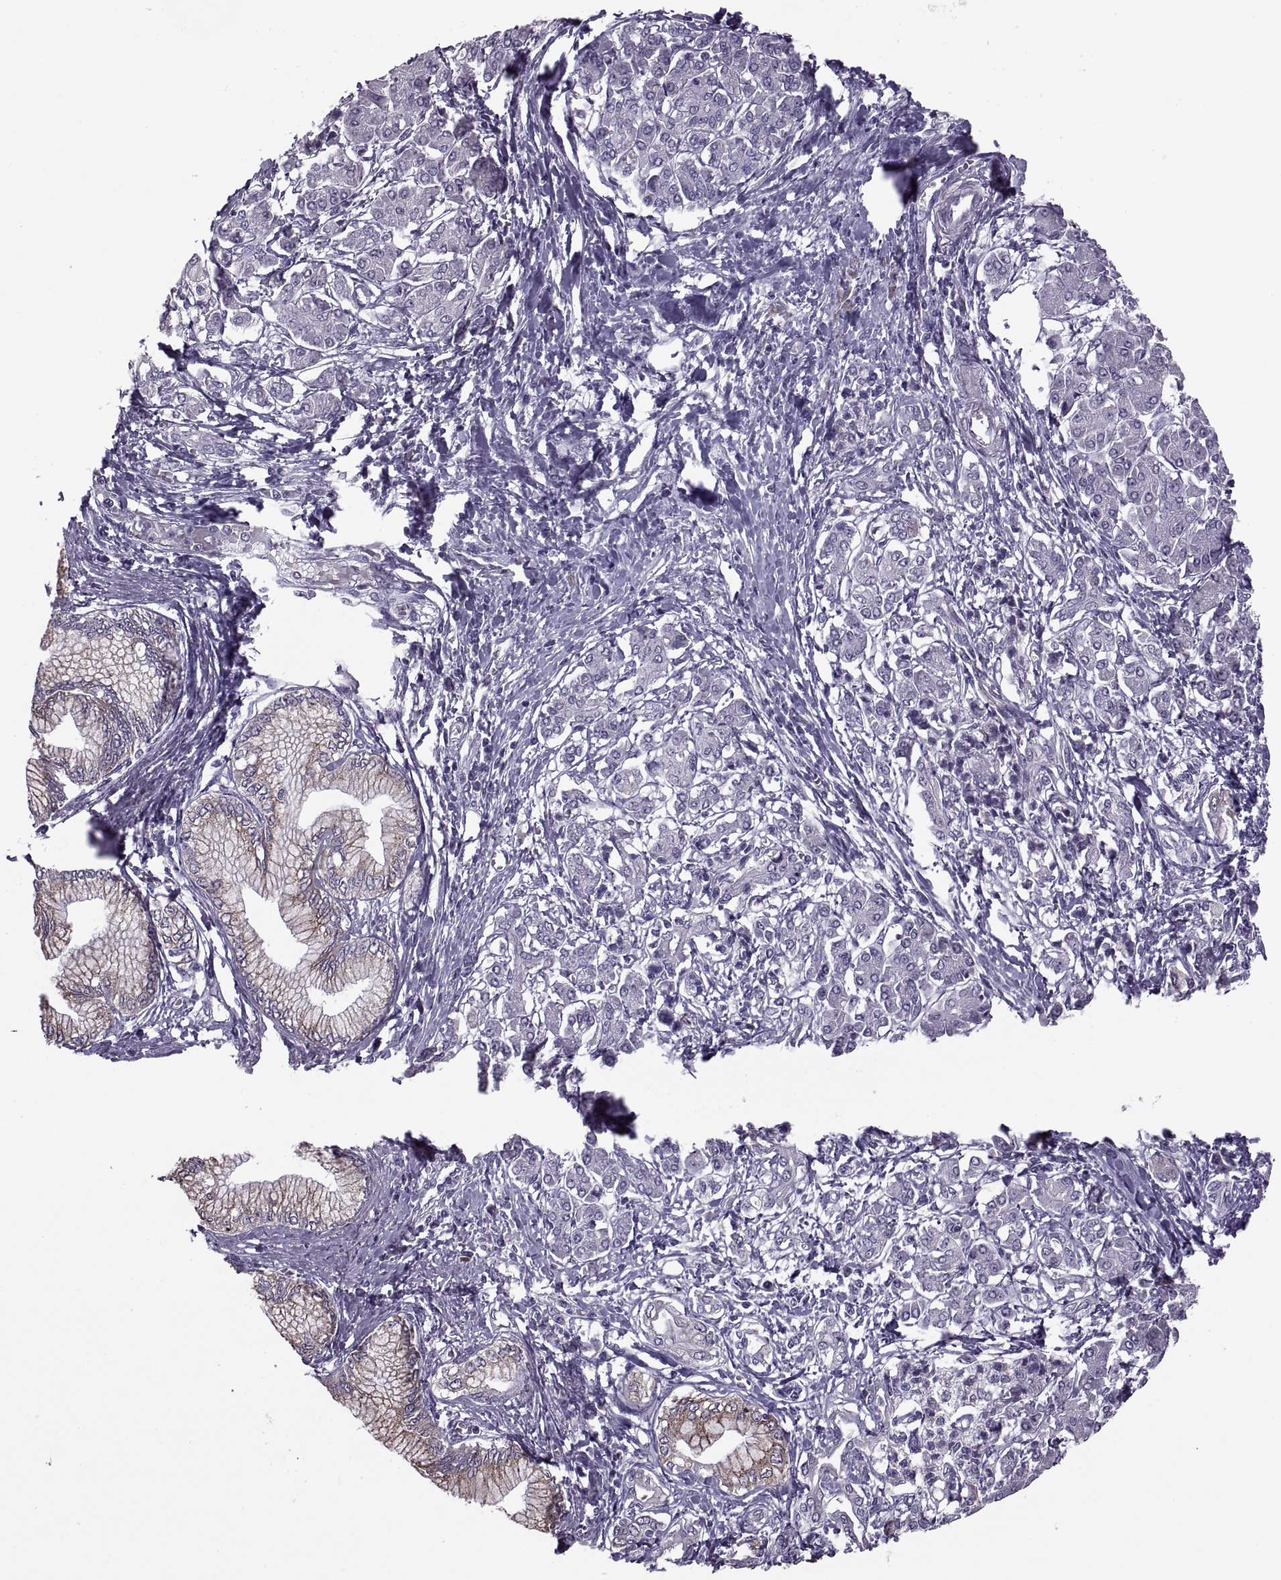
{"staining": {"intensity": "weak", "quantity": "<25%", "location": "cytoplasmic/membranous"}, "tissue": "pancreatic cancer", "cell_type": "Tumor cells", "image_type": "cancer", "snomed": [{"axis": "morphology", "description": "Adenocarcinoma, NOS"}, {"axis": "topography", "description": "Pancreas"}], "caption": "Pancreatic cancer was stained to show a protein in brown. There is no significant expression in tumor cells. (DAB immunohistochemistry, high magnification).", "gene": "PABPC1", "patient": {"sex": "female", "age": 68}}